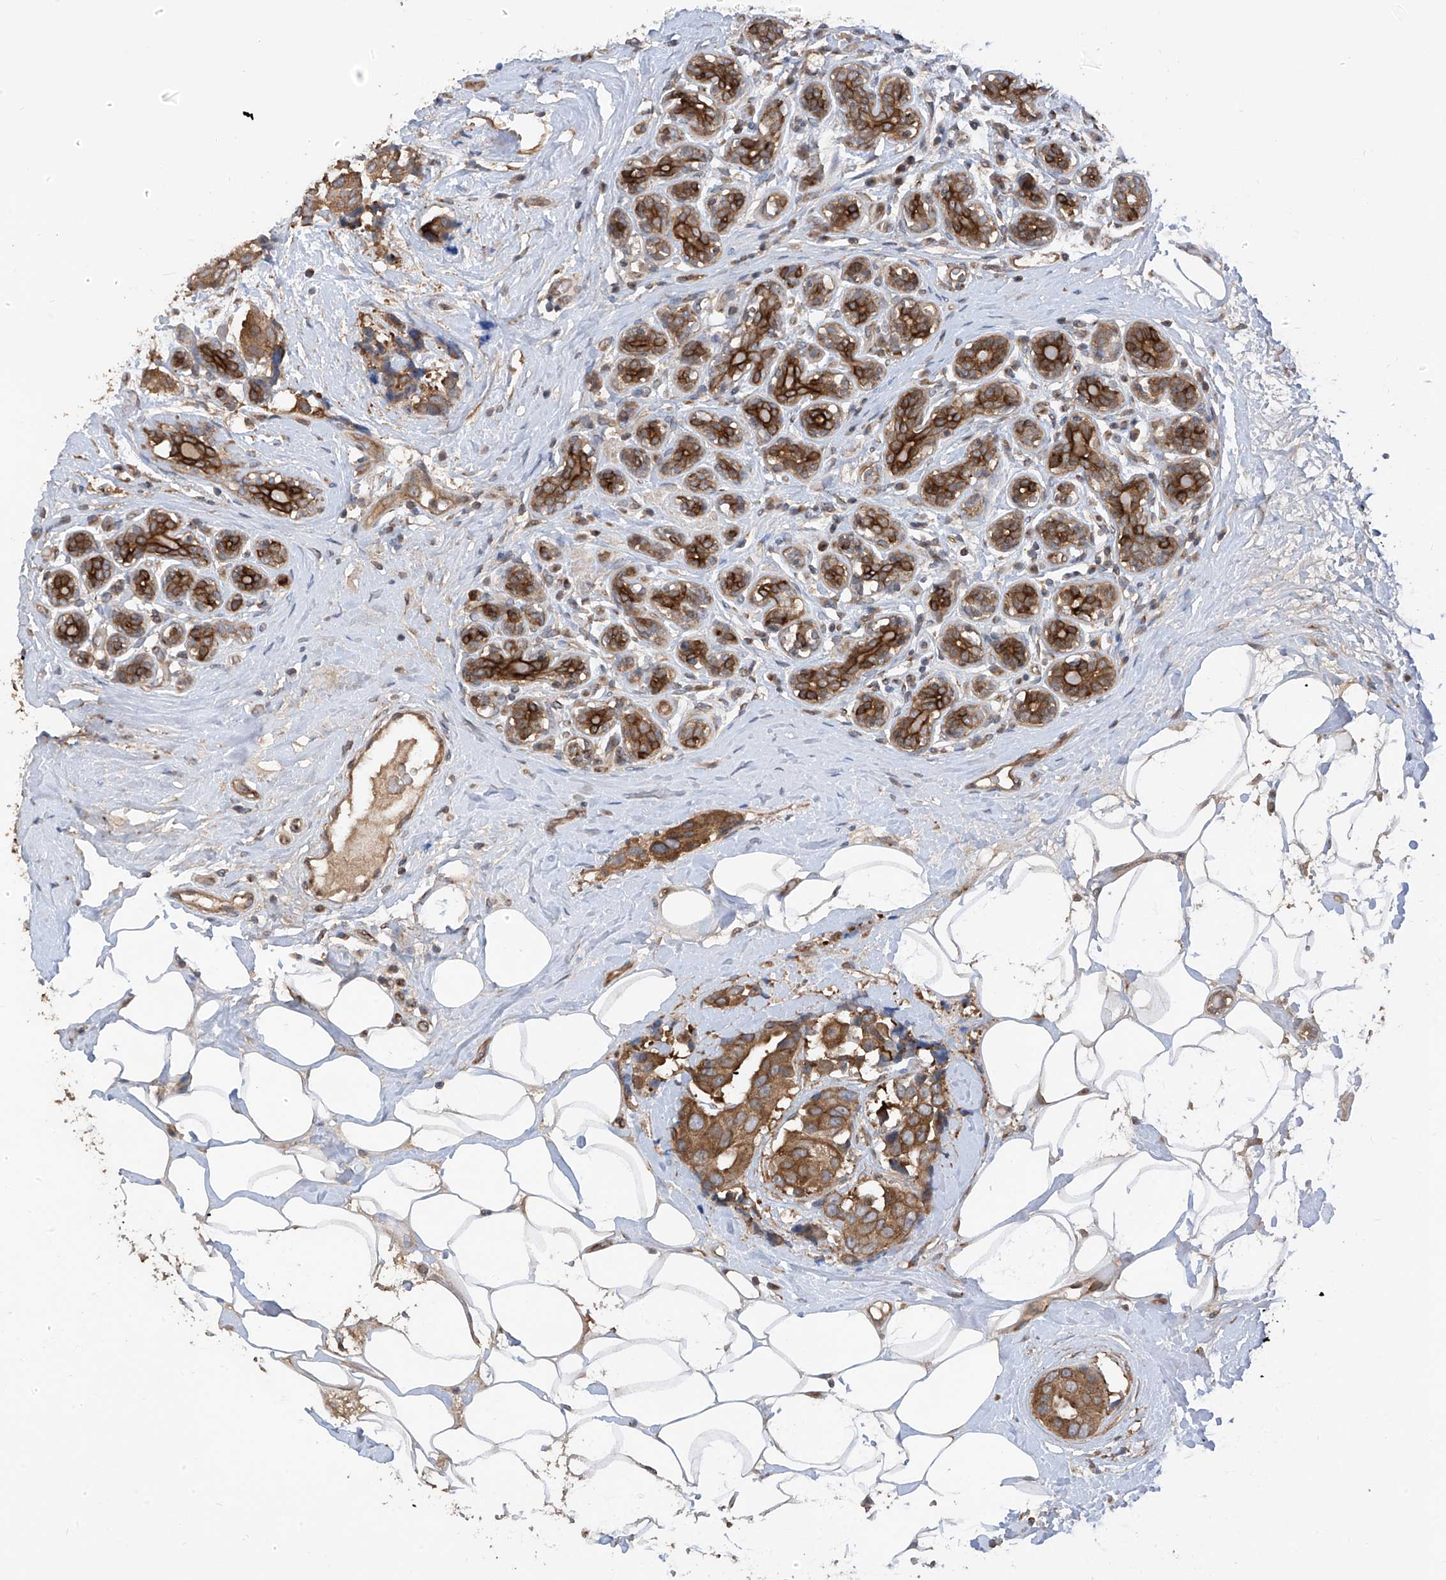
{"staining": {"intensity": "moderate", "quantity": ">75%", "location": "cytoplasmic/membranous"}, "tissue": "breast cancer", "cell_type": "Tumor cells", "image_type": "cancer", "snomed": [{"axis": "morphology", "description": "Normal tissue, NOS"}, {"axis": "morphology", "description": "Duct carcinoma"}, {"axis": "topography", "description": "Breast"}], "caption": "Human intraductal carcinoma (breast) stained for a protein (brown) demonstrates moderate cytoplasmic/membranous positive expression in about >75% of tumor cells.", "gene": "RPAIN", "patient": {"sex": "female", "age": 39}}